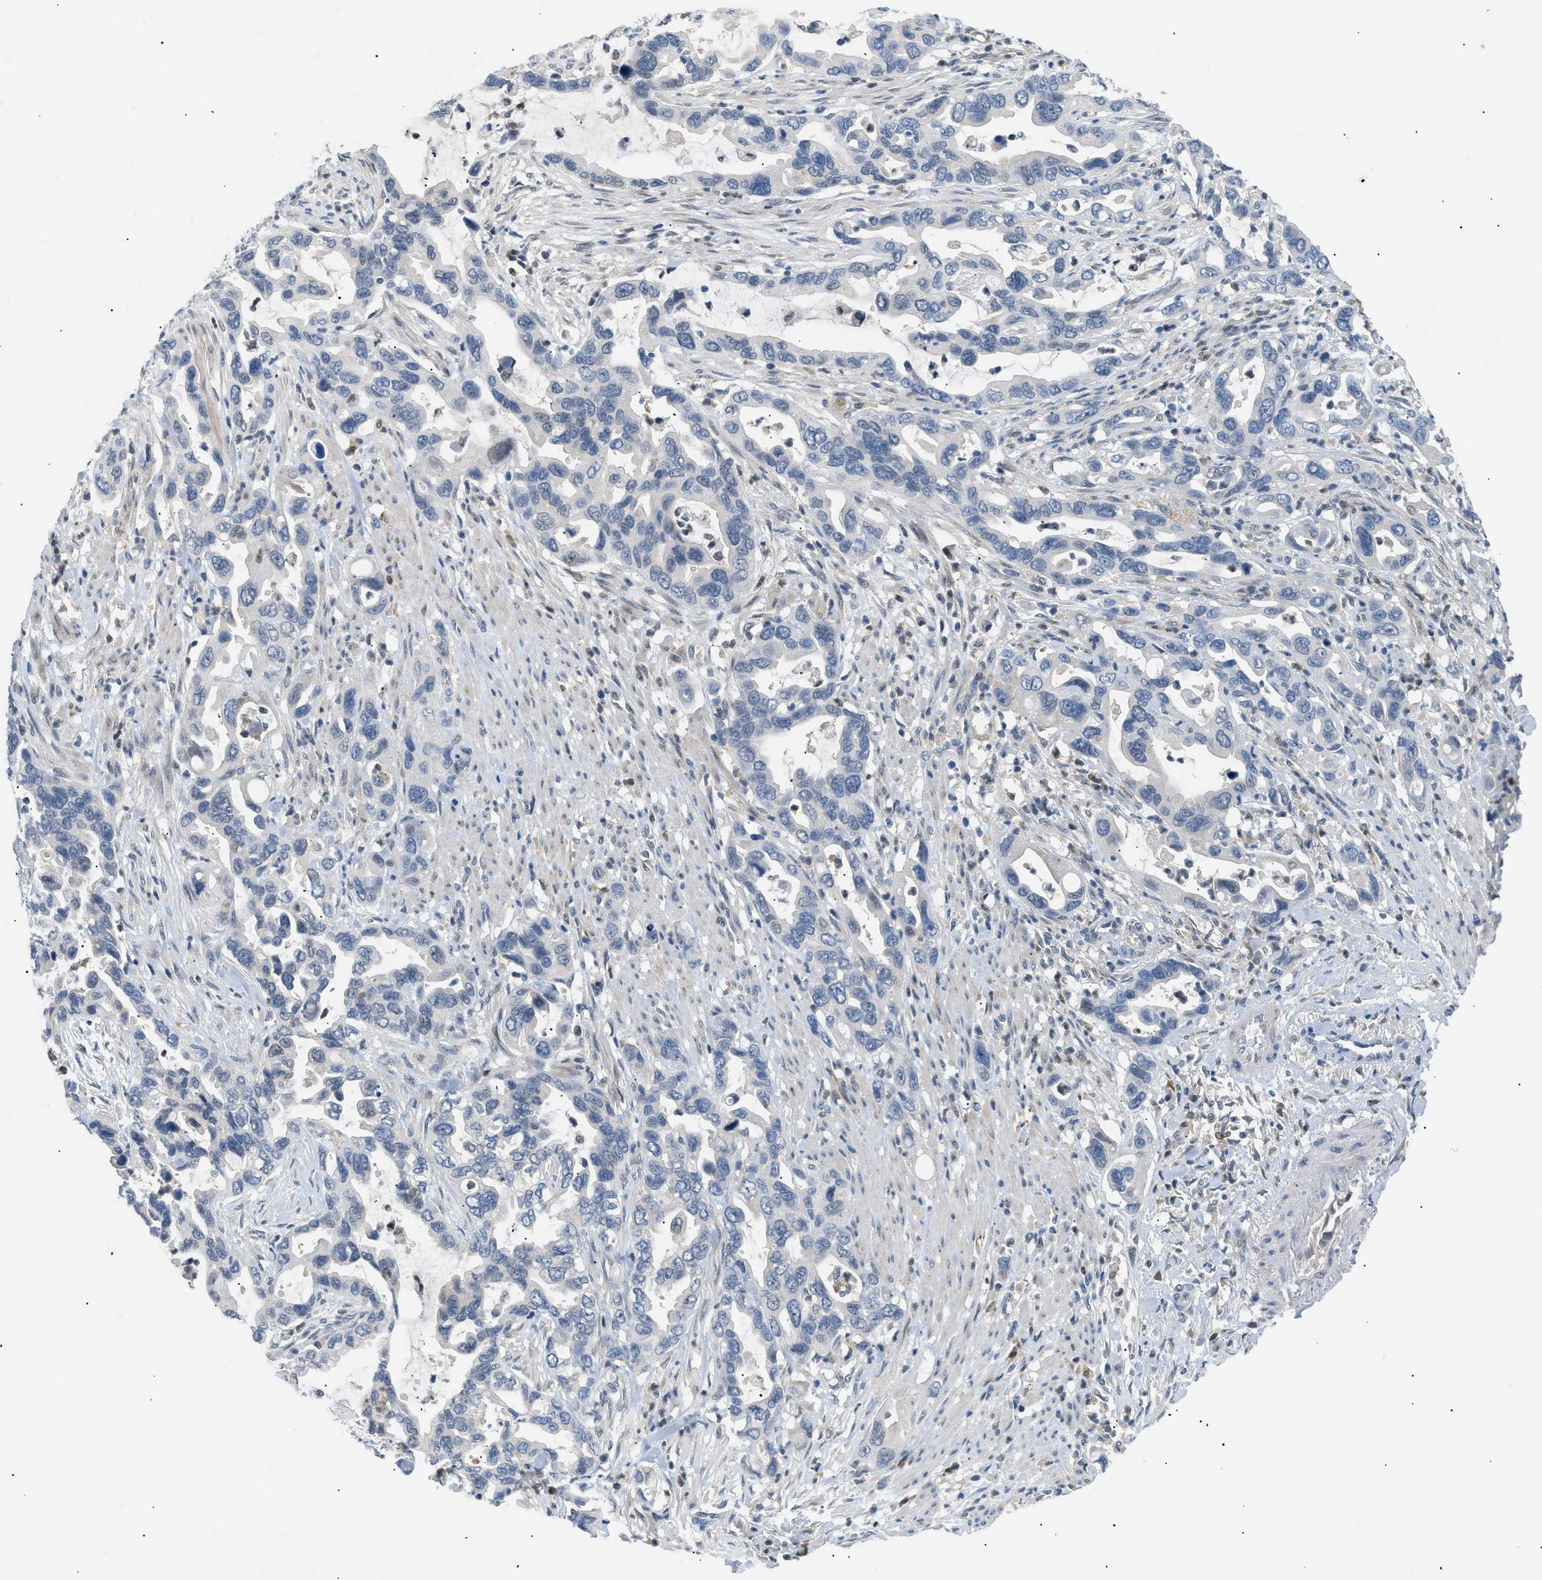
{"staining": {"intensity": "negative", "quantity": "none", "location": "none"}, "tissue": "pancreatic cancer", "cell_type": "Tumor cells", "image_type": "cancer", "snomed": [{"axis": "morphology", "description": "Adenocarcinoma, NOS"}, {"axis": "topography", "description": "Pancreas"}], "caption": "Protein analysis of adenocarcinoma (pancreatic) demonstrates no significant positivity in tumor cells.", "gene": "AKR1A1", "patient": {"sex": "female", "age": 70}}